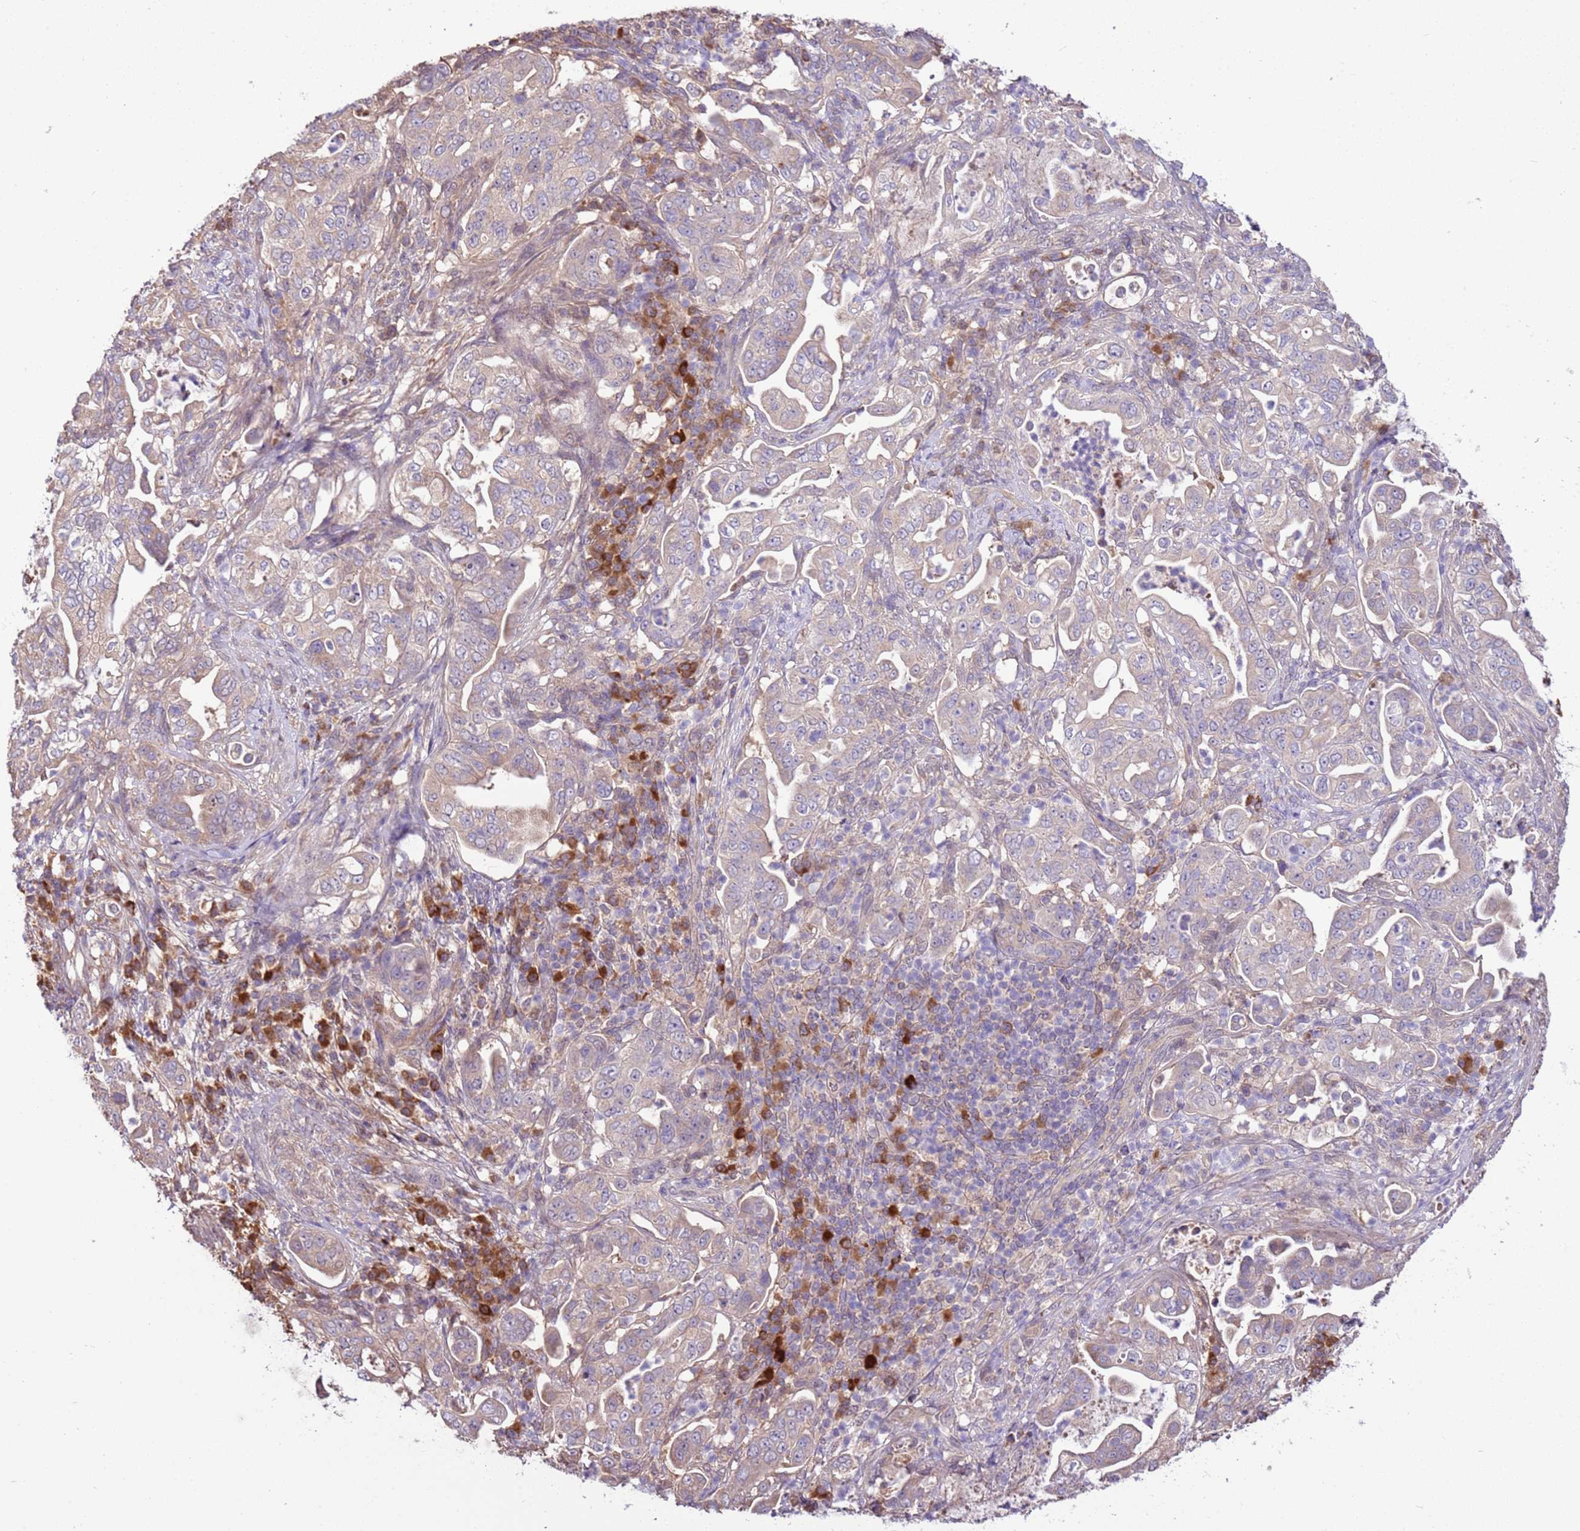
{"staining": {"intensity": "negative", "quantity": "none", "location": "none"}, "tissue": "pancreatic cancer", "cell_type": "Tumor cells", "image_type": "cancer", "snomed": [{"axis": "morphology", "description": "Normal tissue, NOS"}, {"axis": "morphology", "description": "Adenocarcinoma, NOS"}, {"axis": "topography", "description": "Lymph node"}, {"axis": "topography", "description": "Pancreas"}], "caption": "Tumor cells show no significant protein staining in pancreatic cancer.", "gene": "BBS5", "patient": {"sex": "female", "age": 67}}